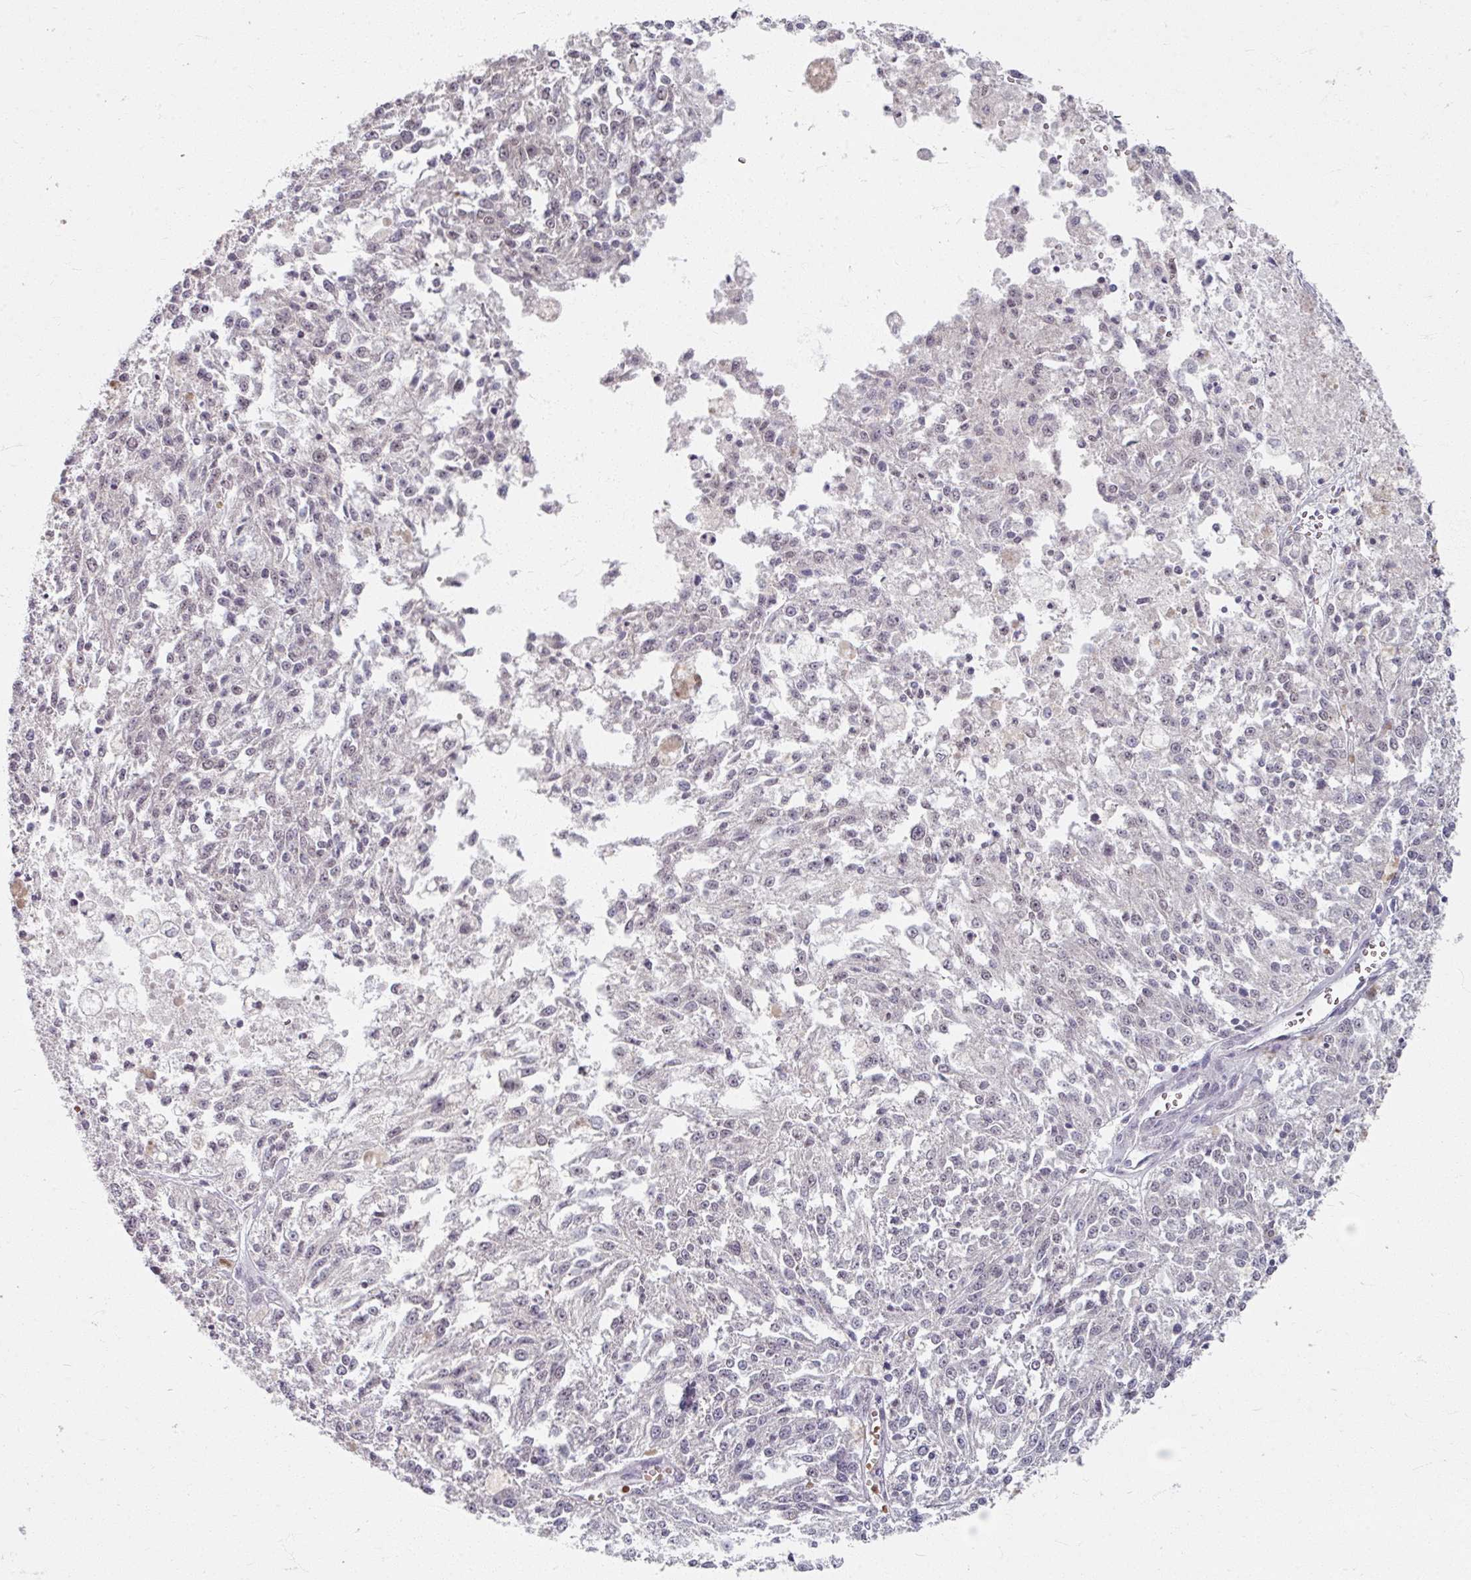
{"staining": {"intensity": "negative", "quantity": "none", "location": "none"}, "tissue": "melanoma", "cell_type": "Tumor cells", "image_type": "cancer", "snomed": [{"axis": "morphology", "description": "Malignant melanoma, NOS"}, {"axis": "topography", "description": "Skin"}], "caption": "Malignant melanoma was stained to show a protein in brown. There is no significant positivity in tumor cells.", "gene": "KMT5C", "patient": {"sex": "female", "age": 64}}